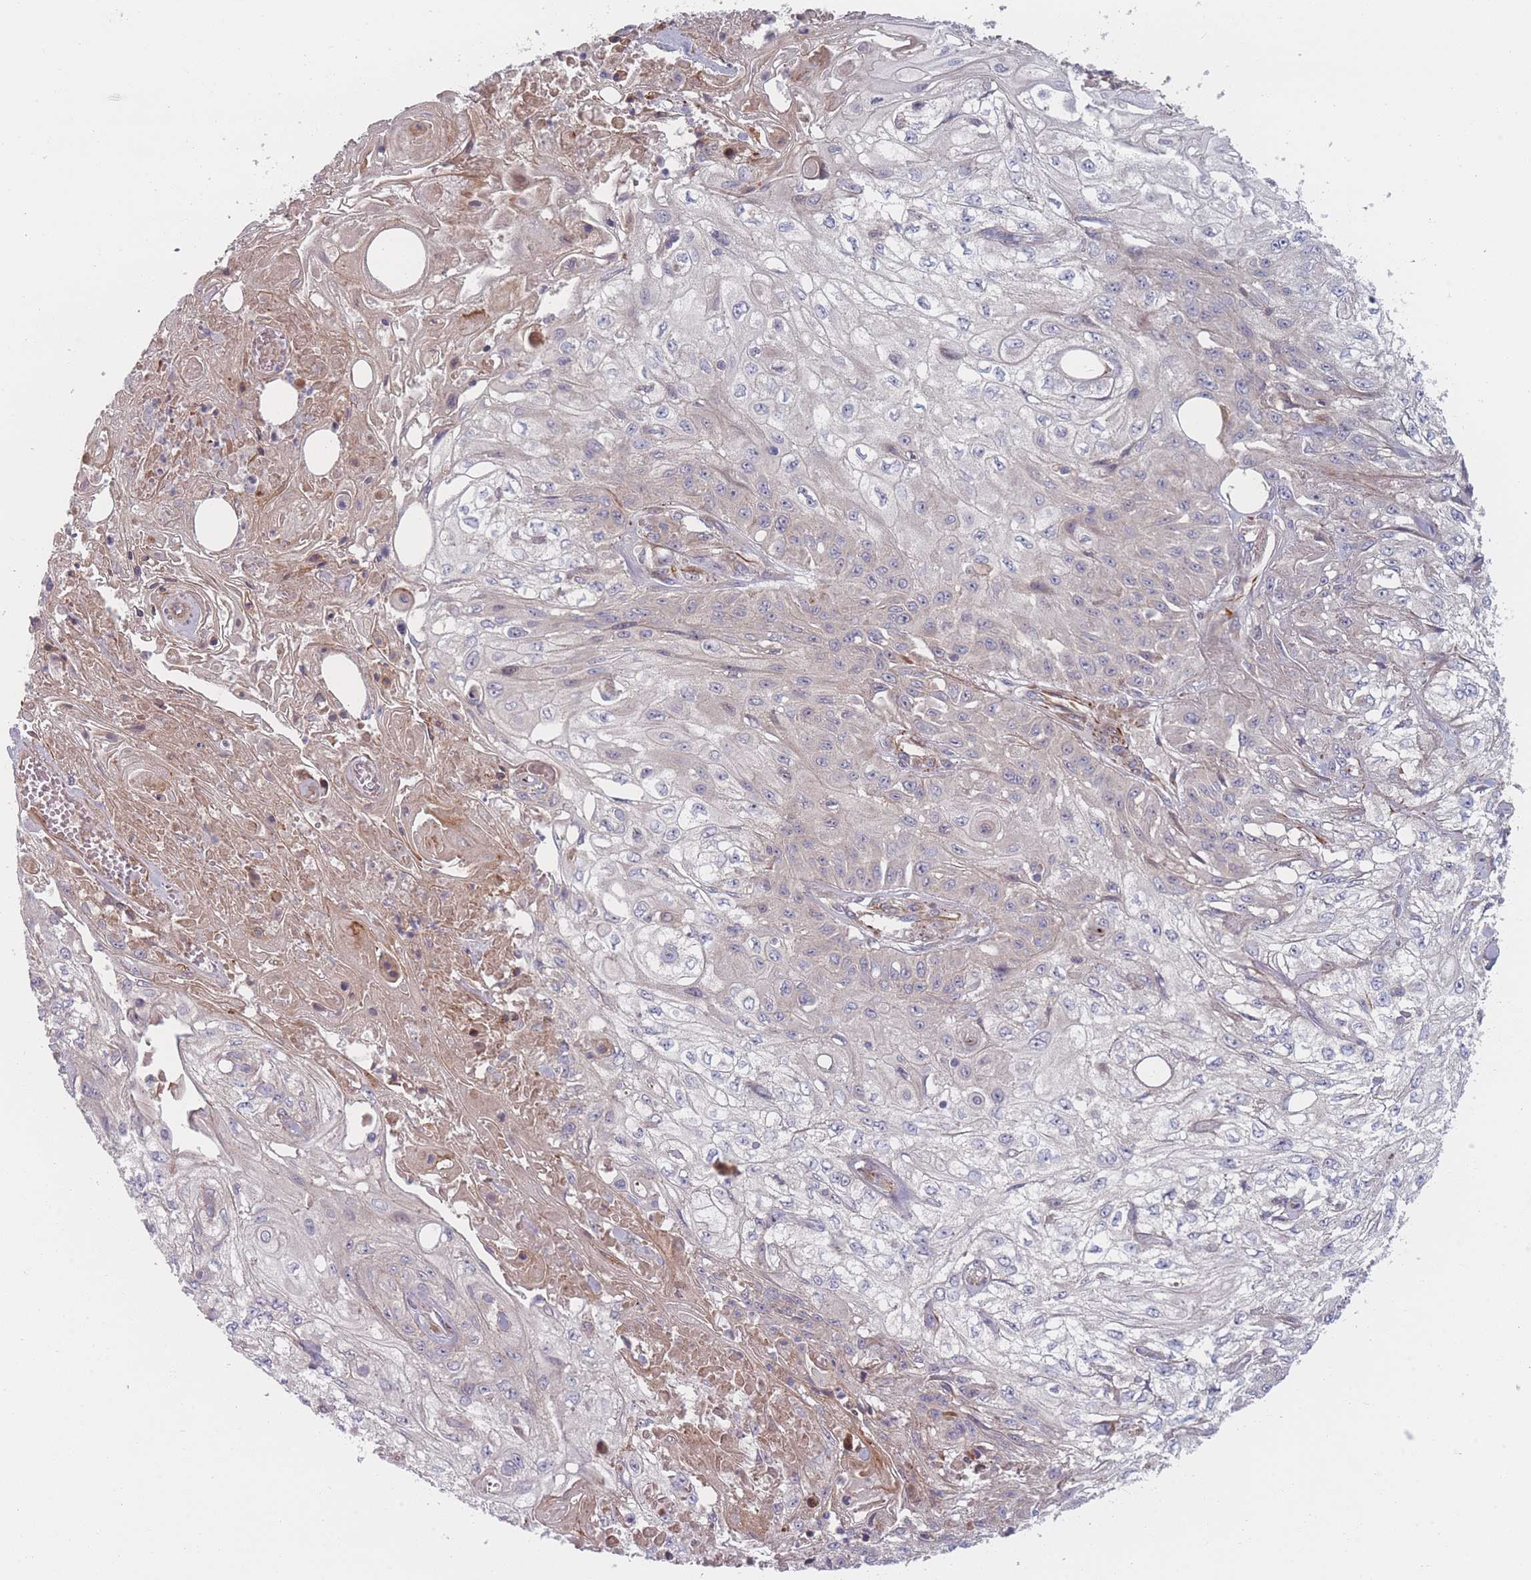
{"staining": {"intensity": "negative", "quantity": "none", "location": "none"}, "tissue": "skin cancer", "cell_type": "Tumor cells", "image_type": "cancer", "snomed": [{"axis": "morphology", "description": "Squamous cell carcinoma, NOS"}, {"axis": "morphology", "description": "Squamous cell carcinoma, metastatic, NOS"}, {"axis": "topography", "description": "Skin"}, {"axis": "topography", "description": "Lymph node"}], "caption": "High magnification brightfield microscopy of skin cancer (metastatic squamous cell carcinoma) stained with DAB (brown) and counterstained with hematoxylin (blue): tumor cells show no significant expression.", "gene": "EEF1AKMT2", "patient": {"sex": "male", "age": 75}}